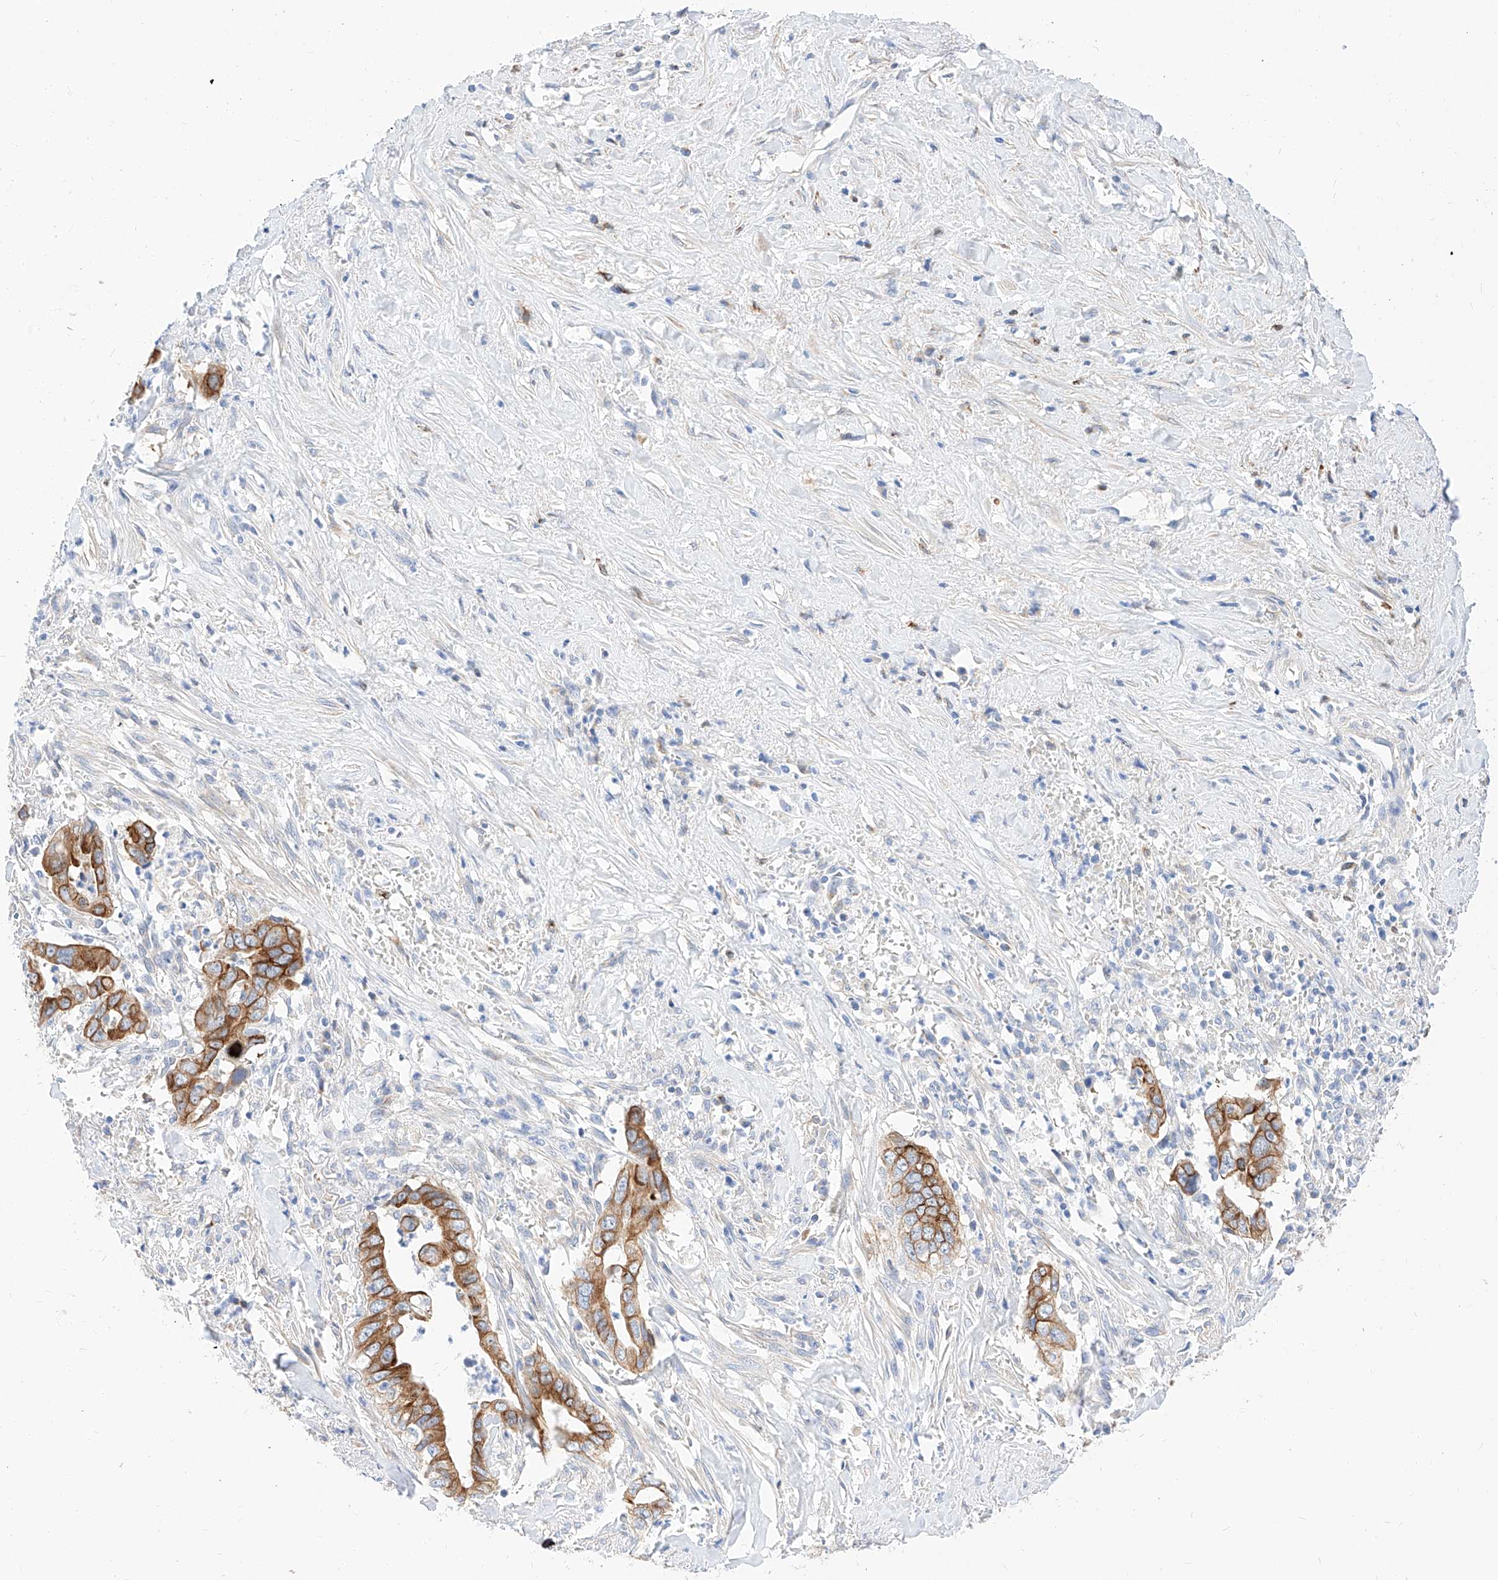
{"staining": {"intensity": "moderate", "quantity": ">75%", "location": "cytoplasmic/membranous"}, "tissue": "liver cancer", "cell_type": "Tumor cells", "image_type": "cancer", "snomed": [{"axis": "morphology", "description": "Cholangiocarcinoma"}, {"axis": "topography", "description": "Liver"}], "caption": "Cholangiocarcinoma (liver) tissue shows moderate cytoplasmic/membranous expression in approximately >75% of tumor cells, visualized by immunohistochemistry.", "gene": "MAP7", "patient": {"sex": "female", "age": 79}}